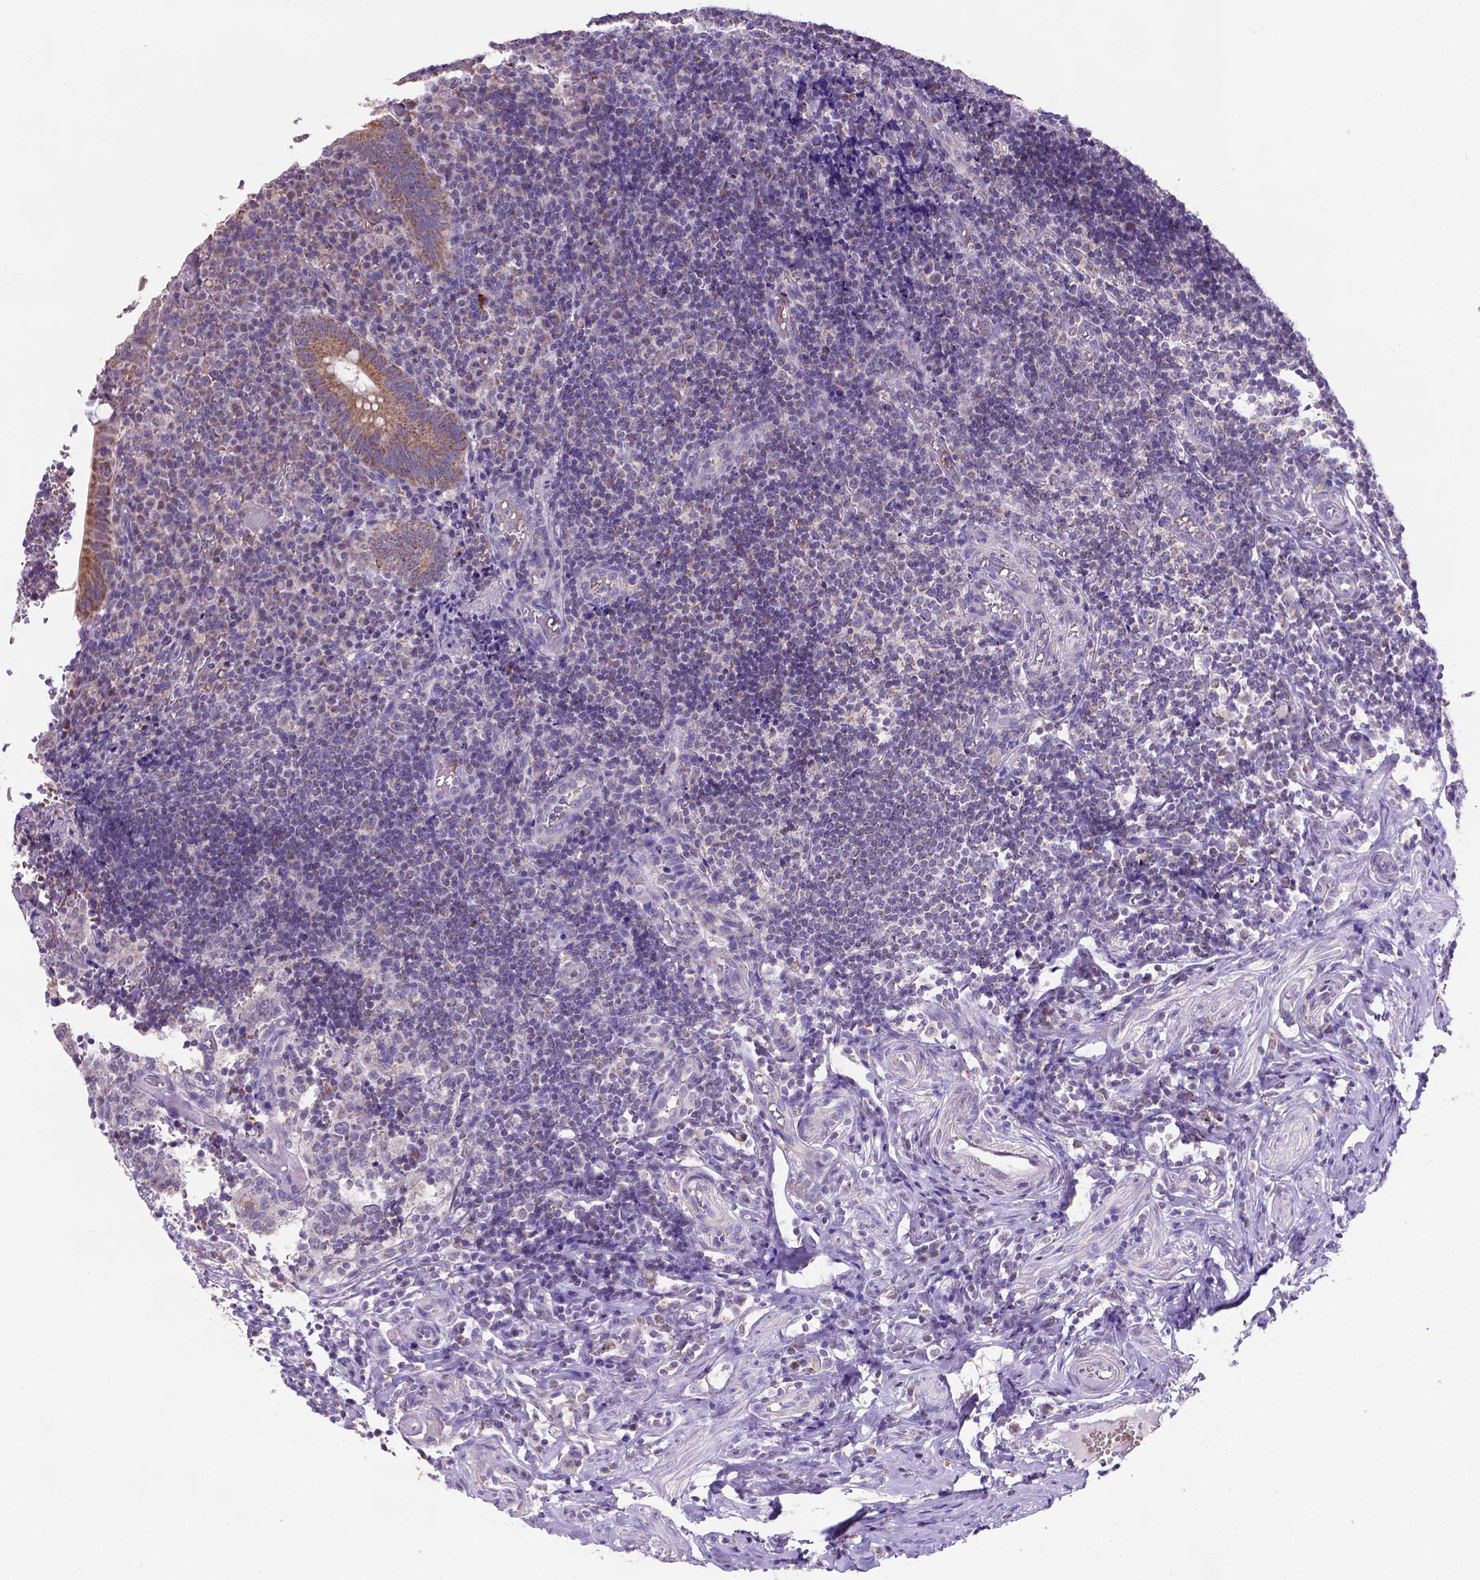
{"staining": {"intensity": "moderate", "quantity": ">75%", "location": "cytoplasmic/membranous"}, "tissue": "appendix", "cell_type": "Glandular cells", "image_type": "normal", "snomed": [{"axis": "morphology", "description": "Normal tissue, NOS"}, {"axis": "topography", "description": "Appendix"}], "caption": "The histopathology image displays immunohistochemical staining of normal appendix. There is moderate cytoplasmic/membranous positivity is identified in about >75% of glandular cells.", "gene": "L2HGDH", "patient": {"sex": "male", "age": 18}}